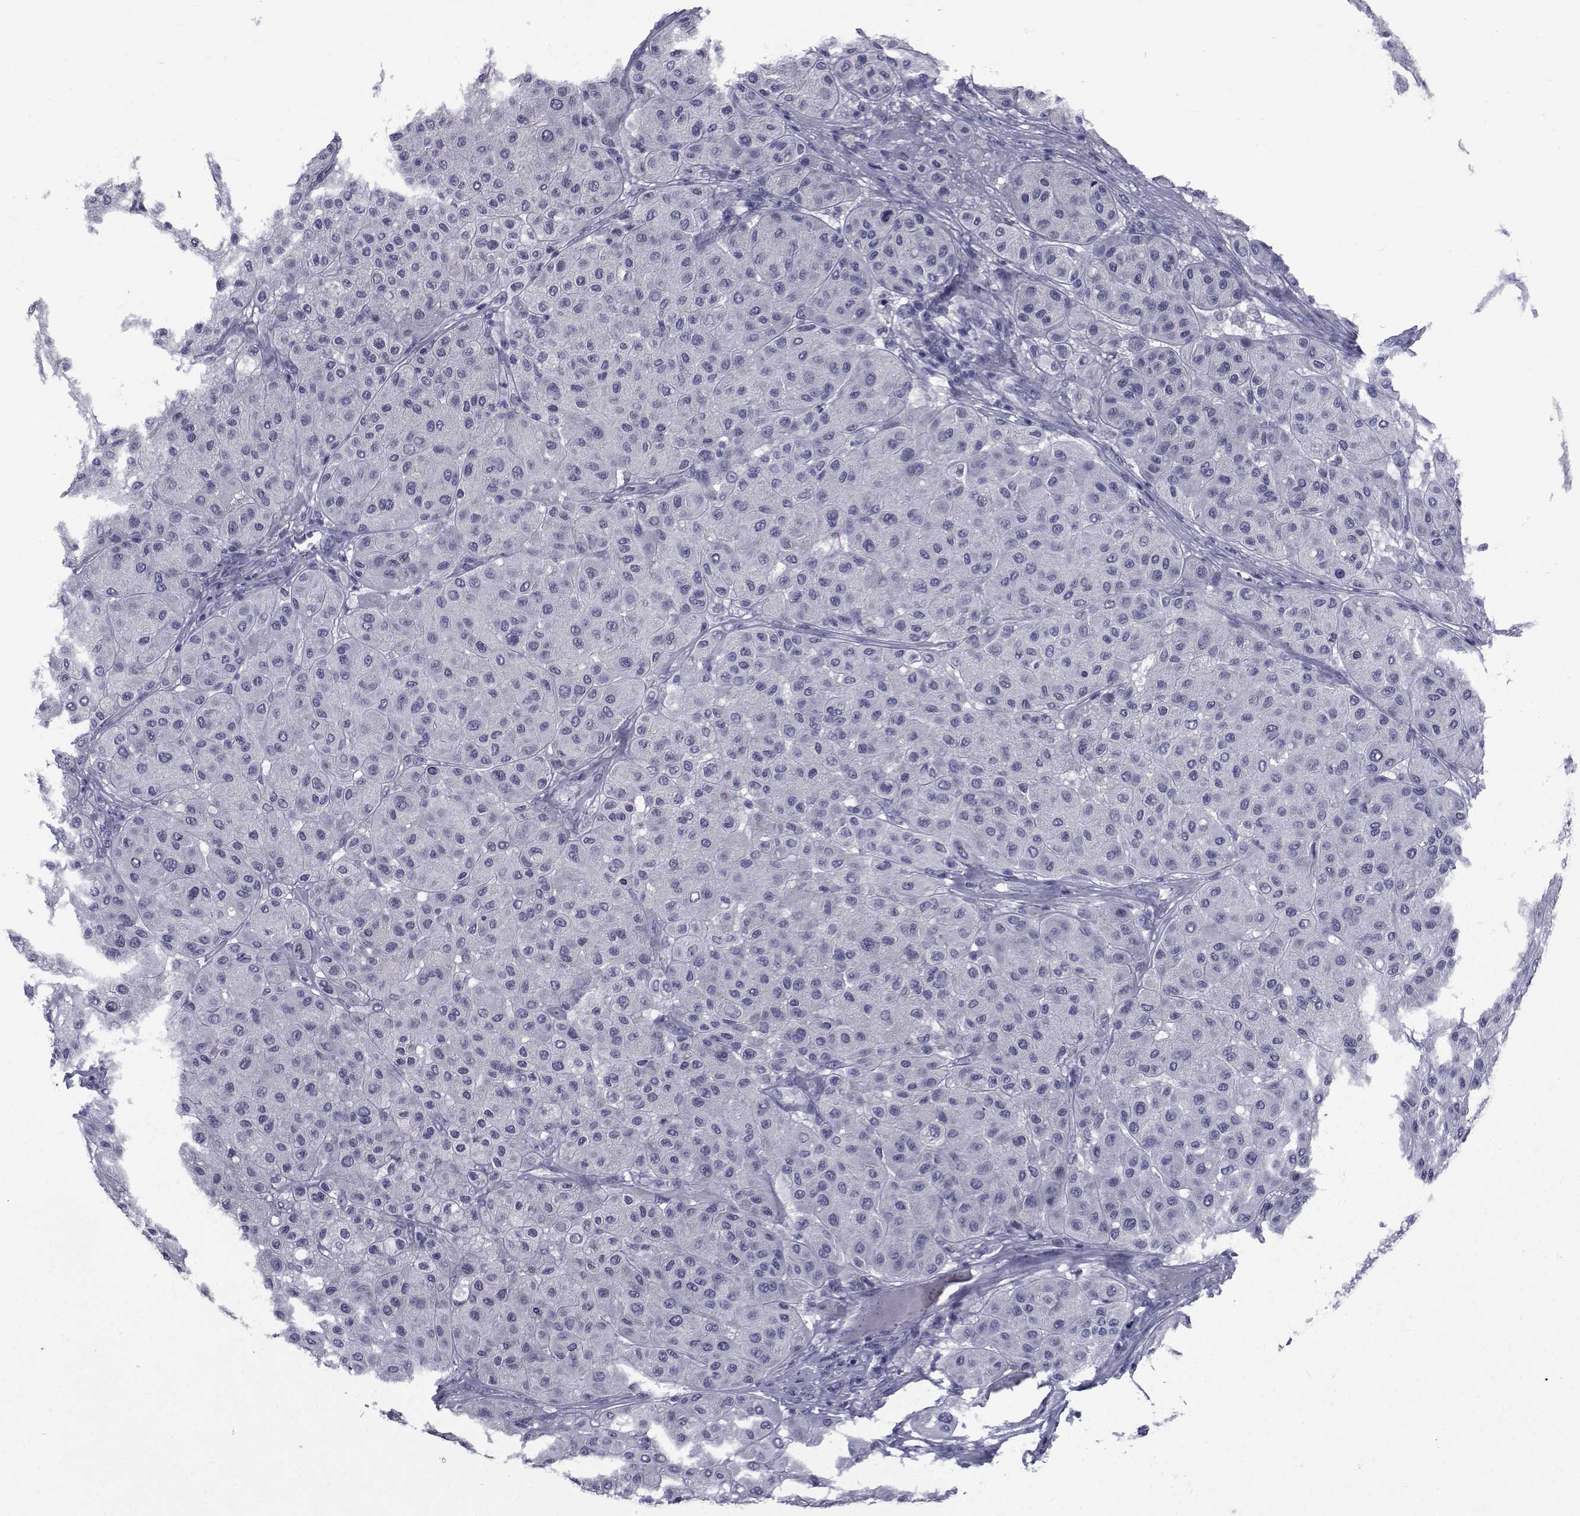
{"staining": {"intensity": "negative", "quantity": "none", "location": "none"}, "tissue": "melanoma", "cell_type": "Tumor cells", "image_type": "cancer", "snomed": [{"axis": "morphology", "description": "Malignant melanoma, Metastatic site"}, {"axis": "topography", "description": "Smooth muscle"}], "caption": "A high-resolution image shows immunohistochemistry (IHC) staining of malignant melanoma (metastatic site), which demonstrates no significant expression in tumor cells.", "gene": "SEMA5B", "patient": {"sex": "male", "age": 41}}